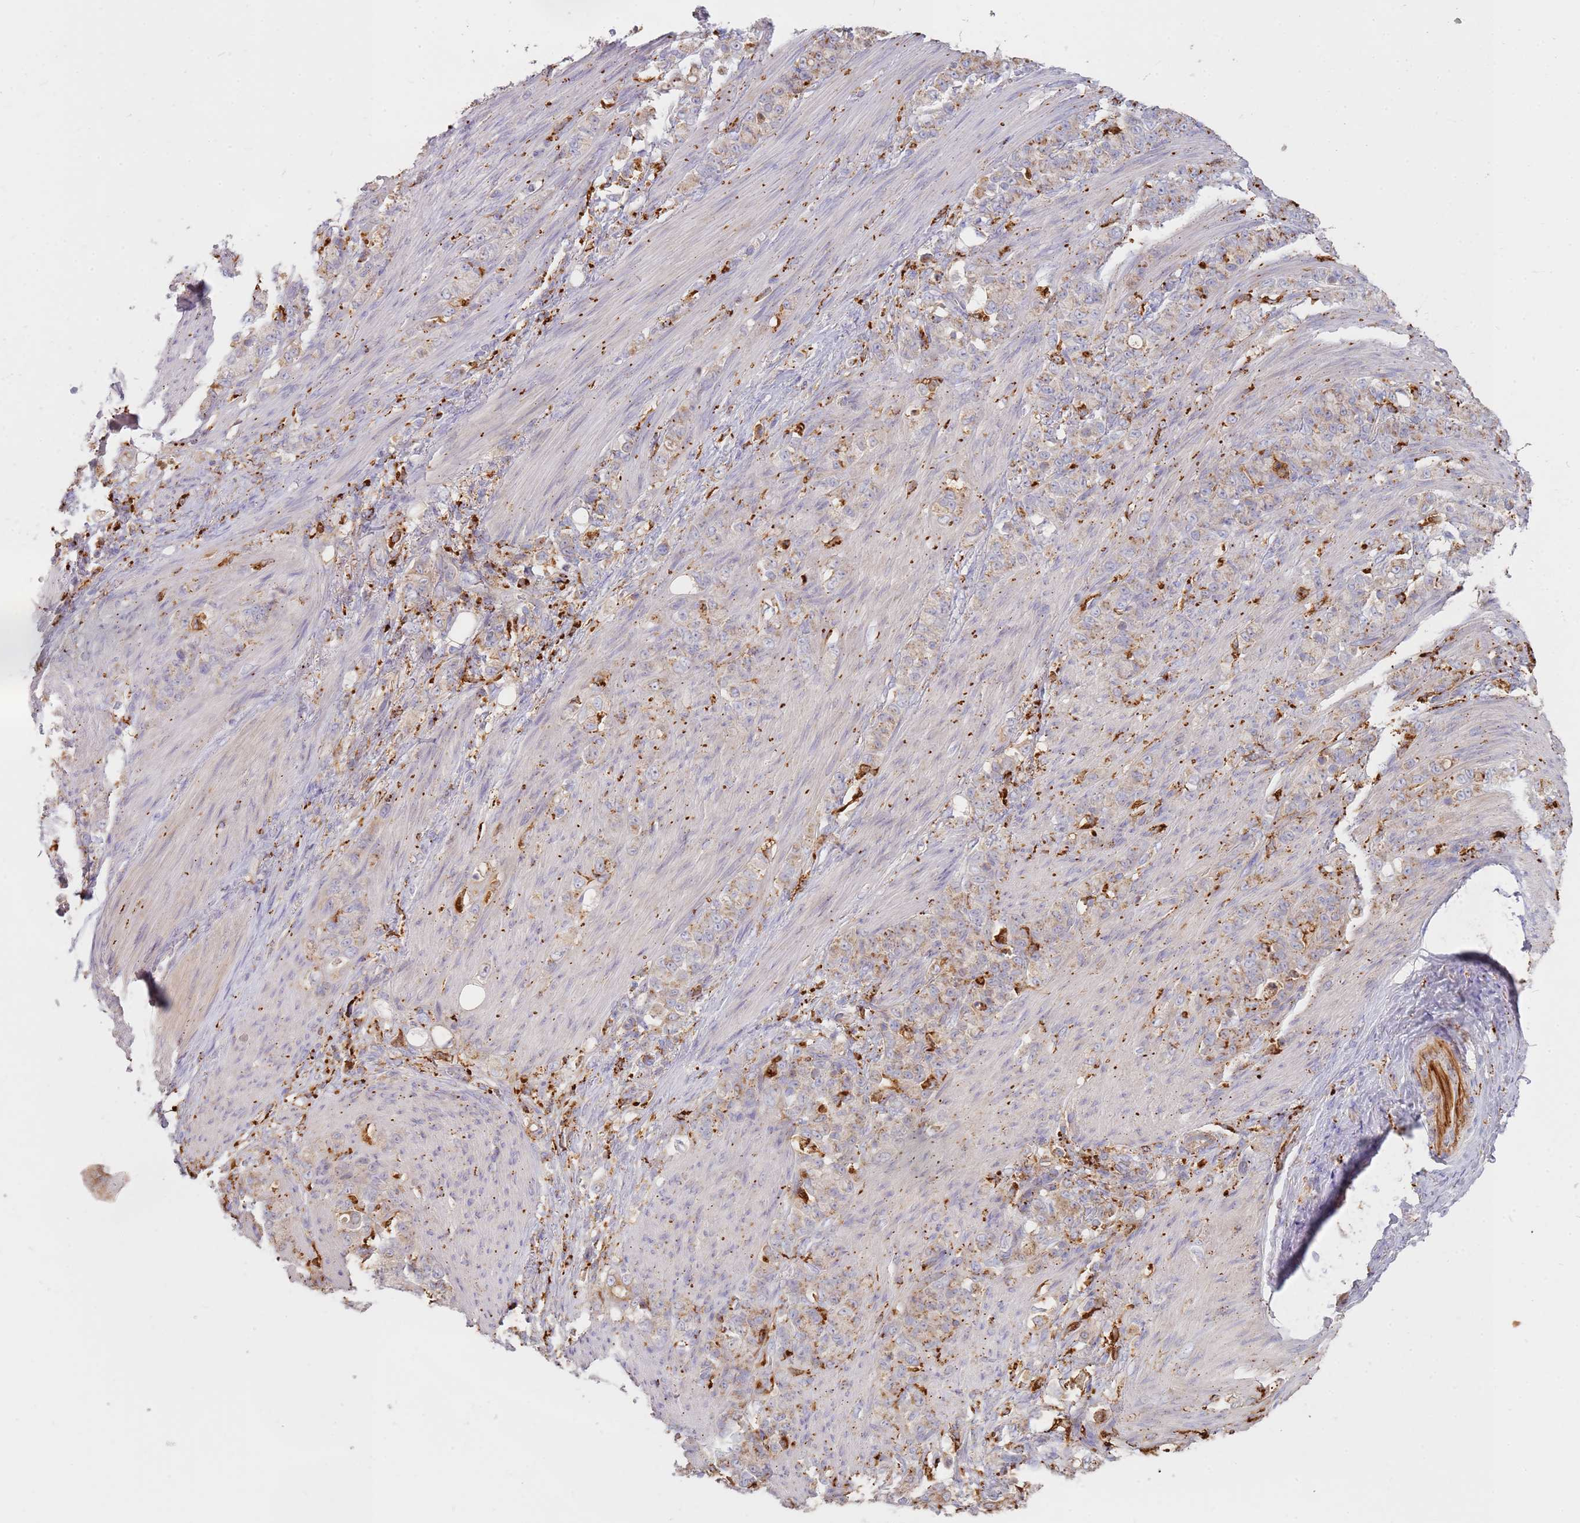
{"staining": {"intensity": "weak", "quantity": "25%-75%", "location": "cytoplasmic/membranous"}, "tissue": "stomach cancer", "cell_type": "Tumor cells", "image_type": "cancer", "snomed": [{"axis": "morphology", "description": "Adenocarcinoma, NOS"}, {"axis": "topography", "description": "Stomach"}], "caption": "This image demonstrates immunohistochemistry (IHC) staining of human stomach adenocarcinoma, with low weak cytoplasmic/membranous staining in approximately 25%-75% of tumor cells.", "gene": "TMEM229B", "patient": {"sex": "female", "age": 79}}